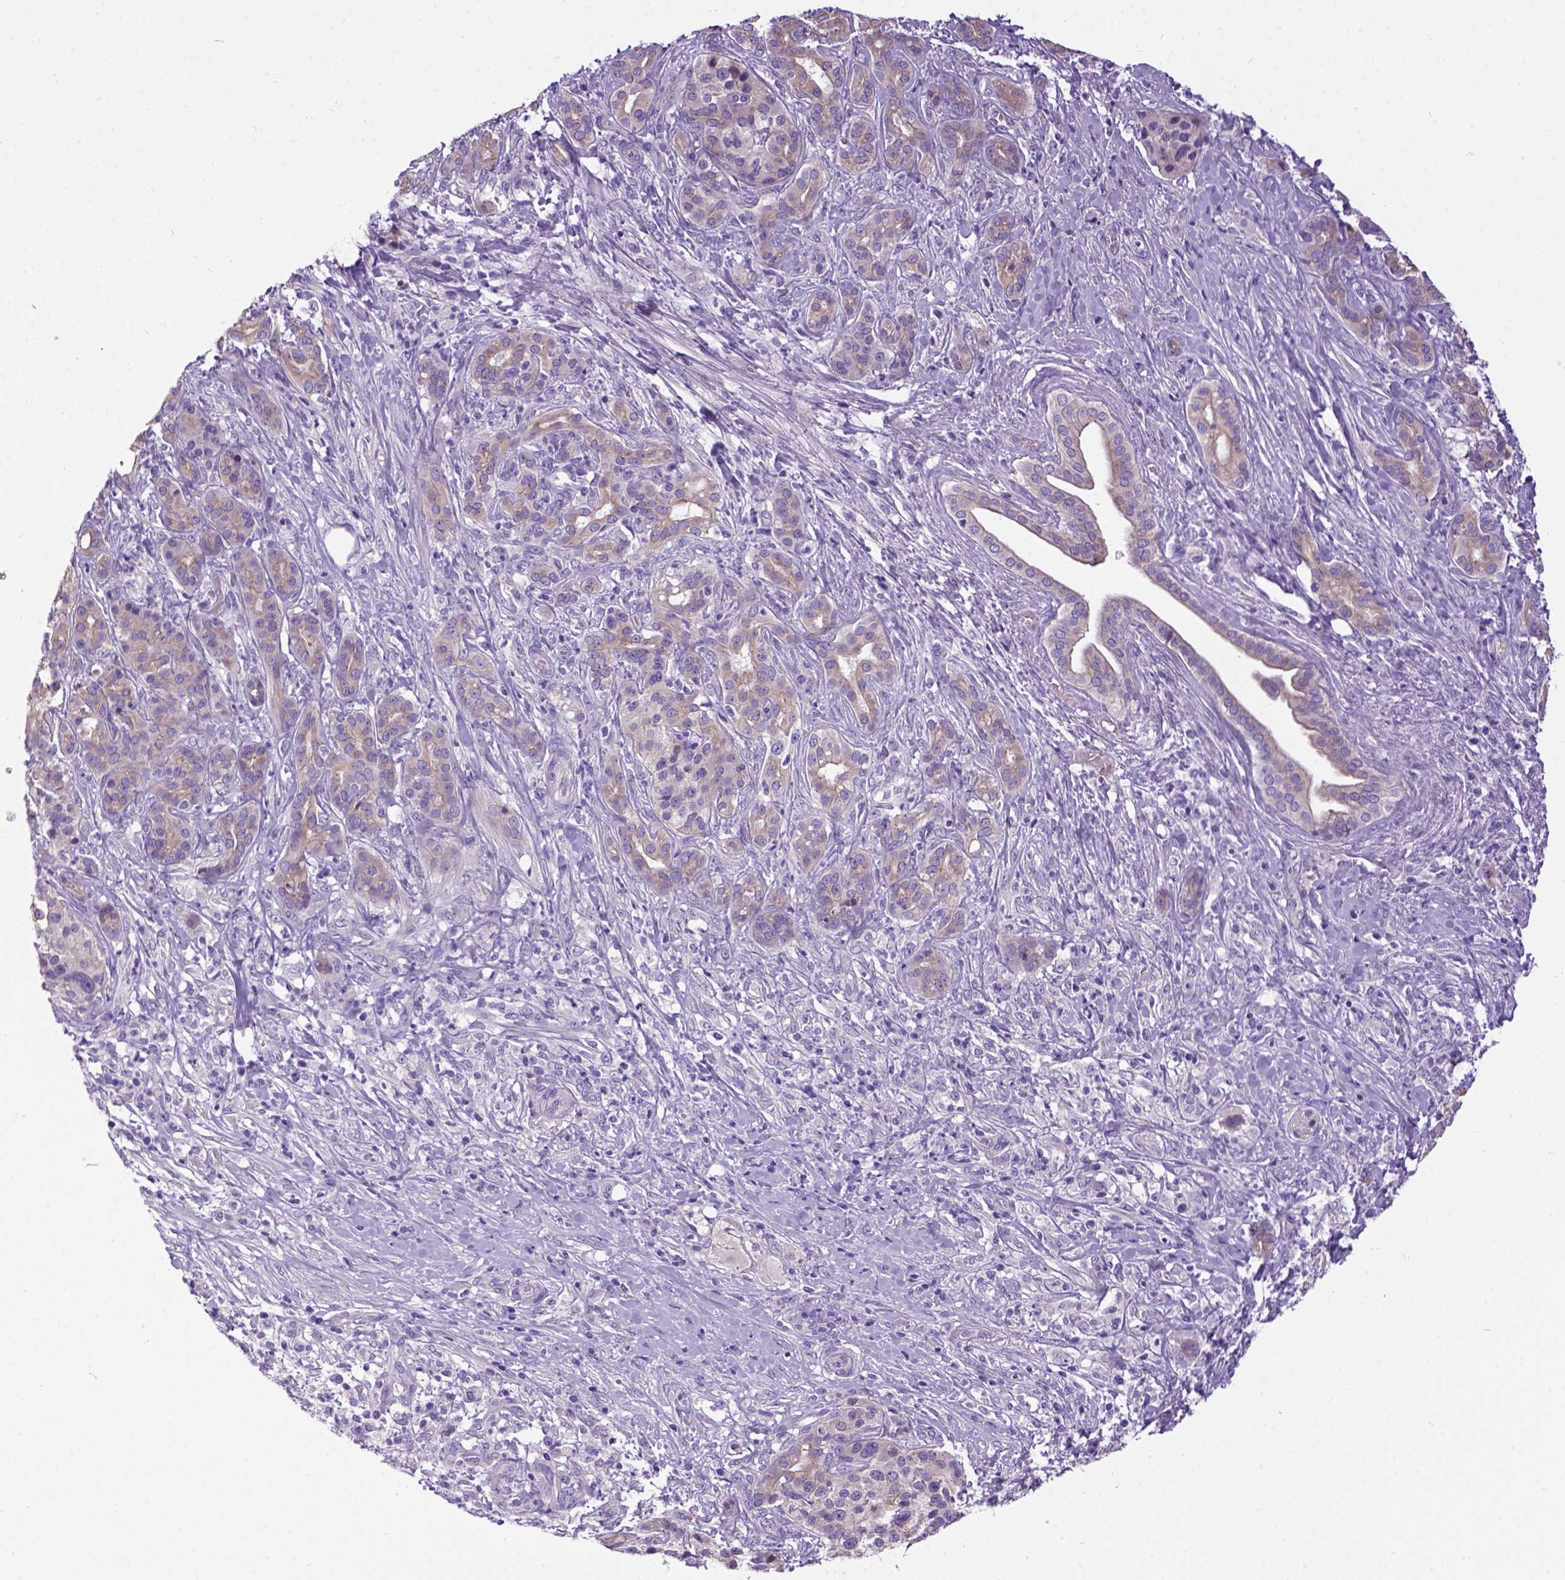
{"staining": {"intensity": "weak", "quantity": ">75%", "location": "cytoplasmic/membranous"}, "tissue": "pancreatic cancer", "cell_type": "Tumor cells", "image_type": "cancer", "snomed": [{"axis": "morphology", "description": "Normal tissue, NOS"}, {"axis": "morphology", "description": "Inflammation, NOS"}, {"axis": "morphology", "description": "Adenocarcinoma, NOS"}, {"axis": "topography", "description": "Pancreas"}], "caption": "Immunohistochemical staining of human pancreatic cancer (adenocarcinoma) displays low levels of weak cytoplasmic/membranous protein staining in approximately >75% of tumor cells. (brown staining indicates protein expression, while blue staining denotes nuclei).", "gene": "NEK5", "patient": {"sex": "male", "age": 57}}